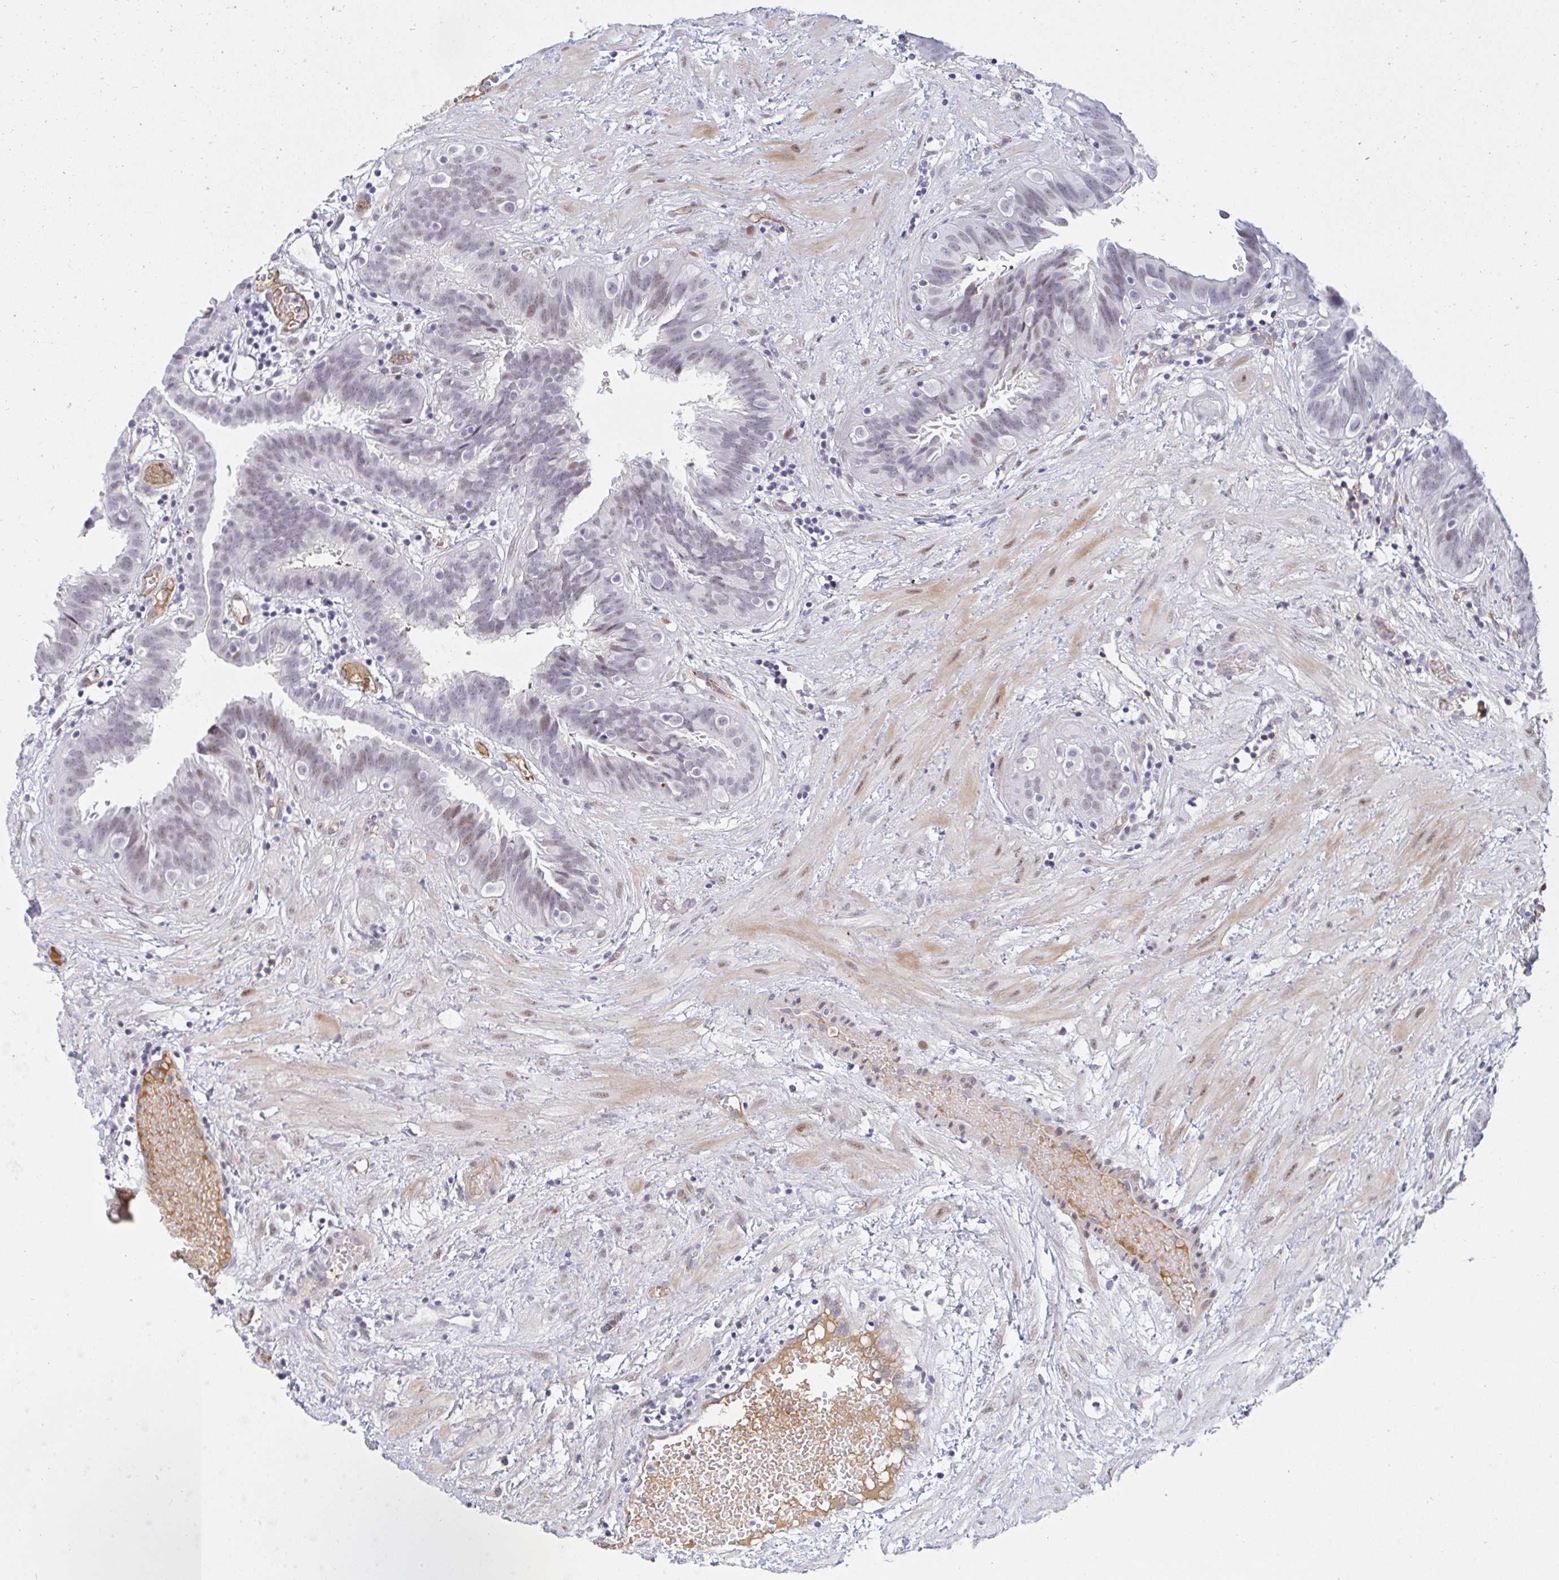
{"staining": {"intensity": "weak", "quantity": "25%-75%", "location": "nuclear"}, "tissue": "fallopian tube", "cell_type": "Glandular cells", "image_type": "normal", "snomed": [{"axis": "morphology", "description": "Normal tissue, NOS"}, {"axis": "topography", "description": "Fallopian tube"}], "caption": "Immunohistochemistry (DAB (3,3'-diaminobenzidine)) staining of unremarkable human fallopian tube demonstrates weak nuclear protein positivity in approximately 25%-75% of glandular cells.", "gene": "DSCAML1", "patient": {"sex": "female", "age": 37}}